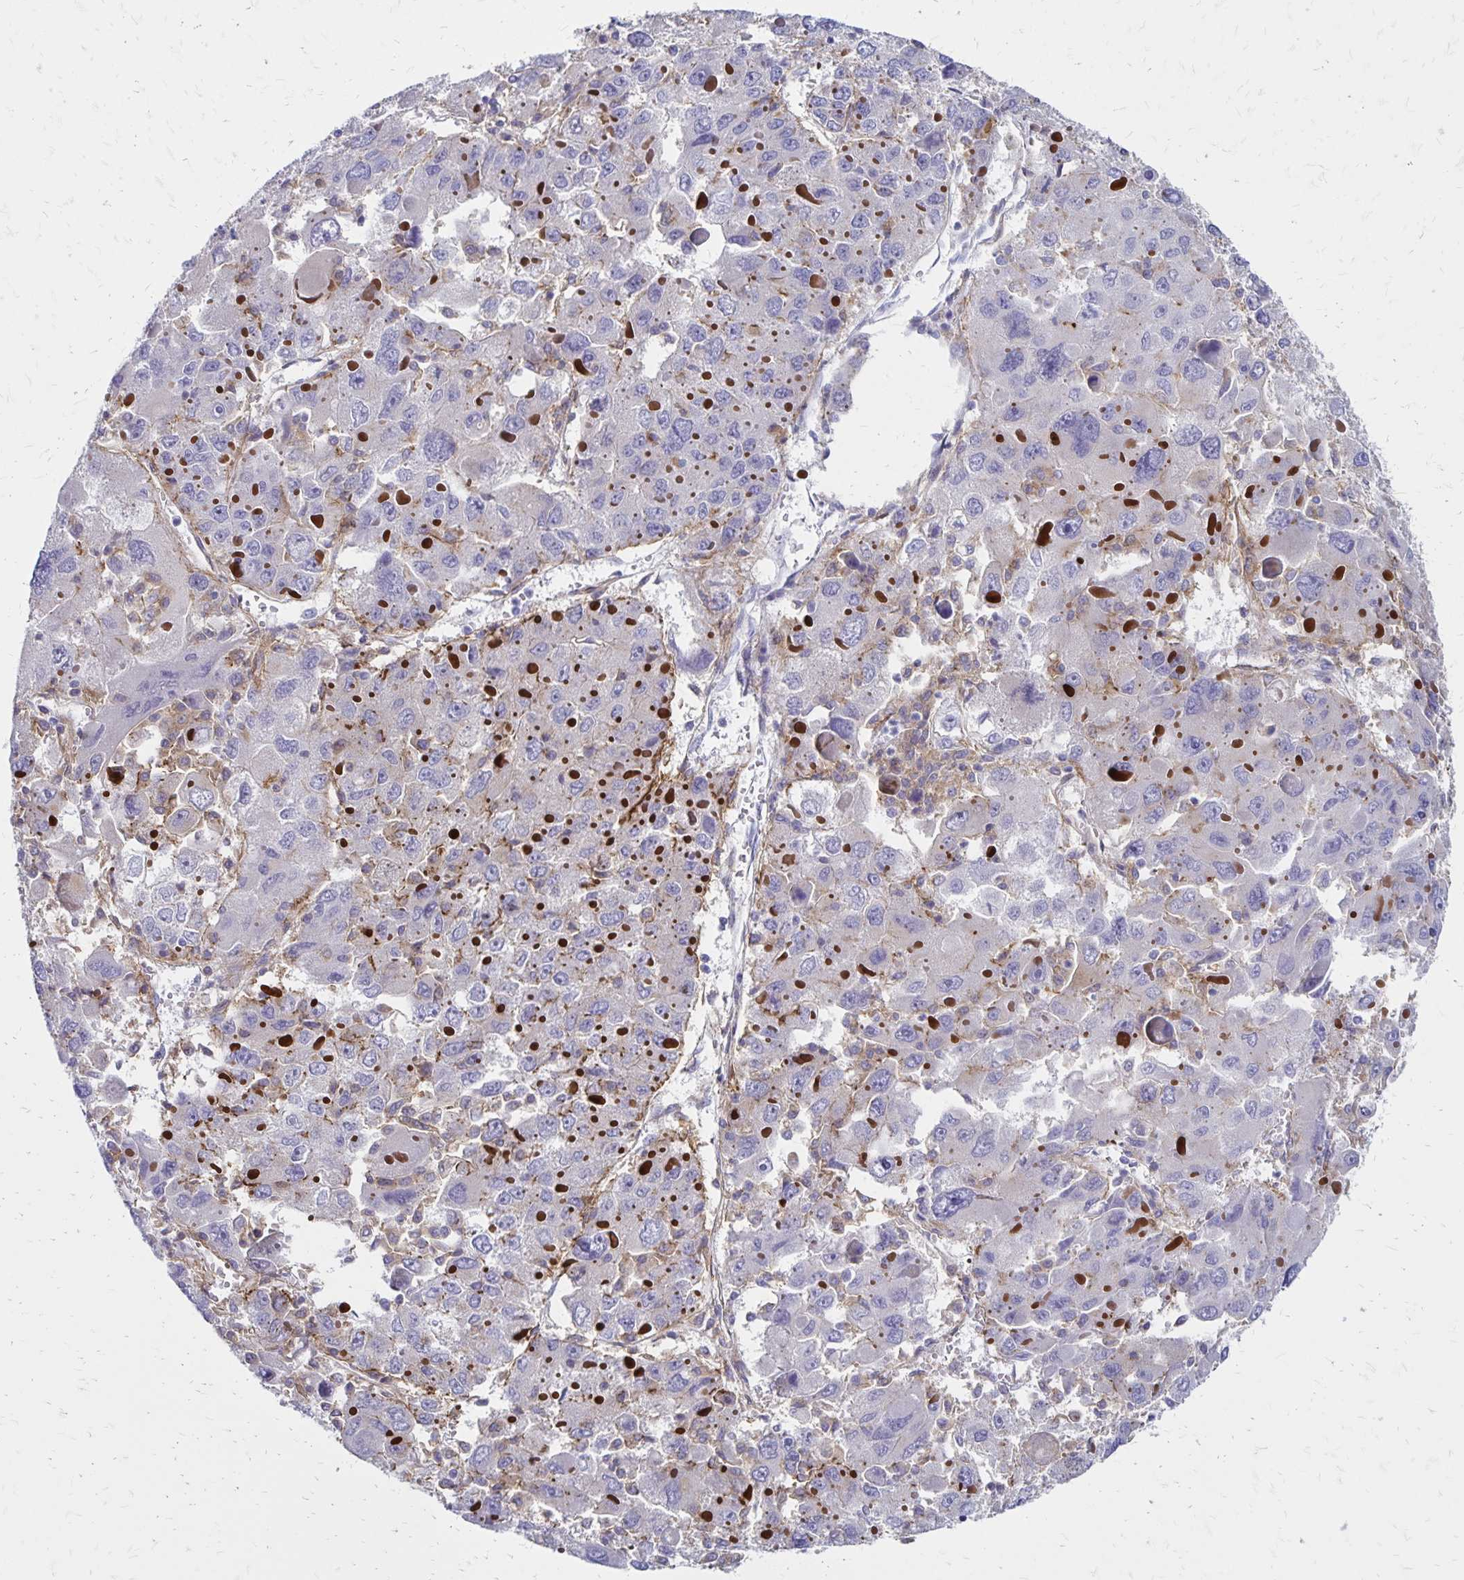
{"staining": {"intensity": "negative", "quantity": "none", "location": "none"}, "tissue": "liver cancer", "cell_type": "Tumor cells", "image_type": "cancer", "snomed": [{"axis": "morphology", "description": "Carcinoma, Hepatocellular, NOS"}, {"axis": "topography", "description": "Liver"}], "caption": "Immunohistochemistry (IHC) of human hepatocellular carcinoma (liver) reveals no positivity in tumor cells.", "gene": "TNS3", "patient": {"sex": "female", "age": 41}}